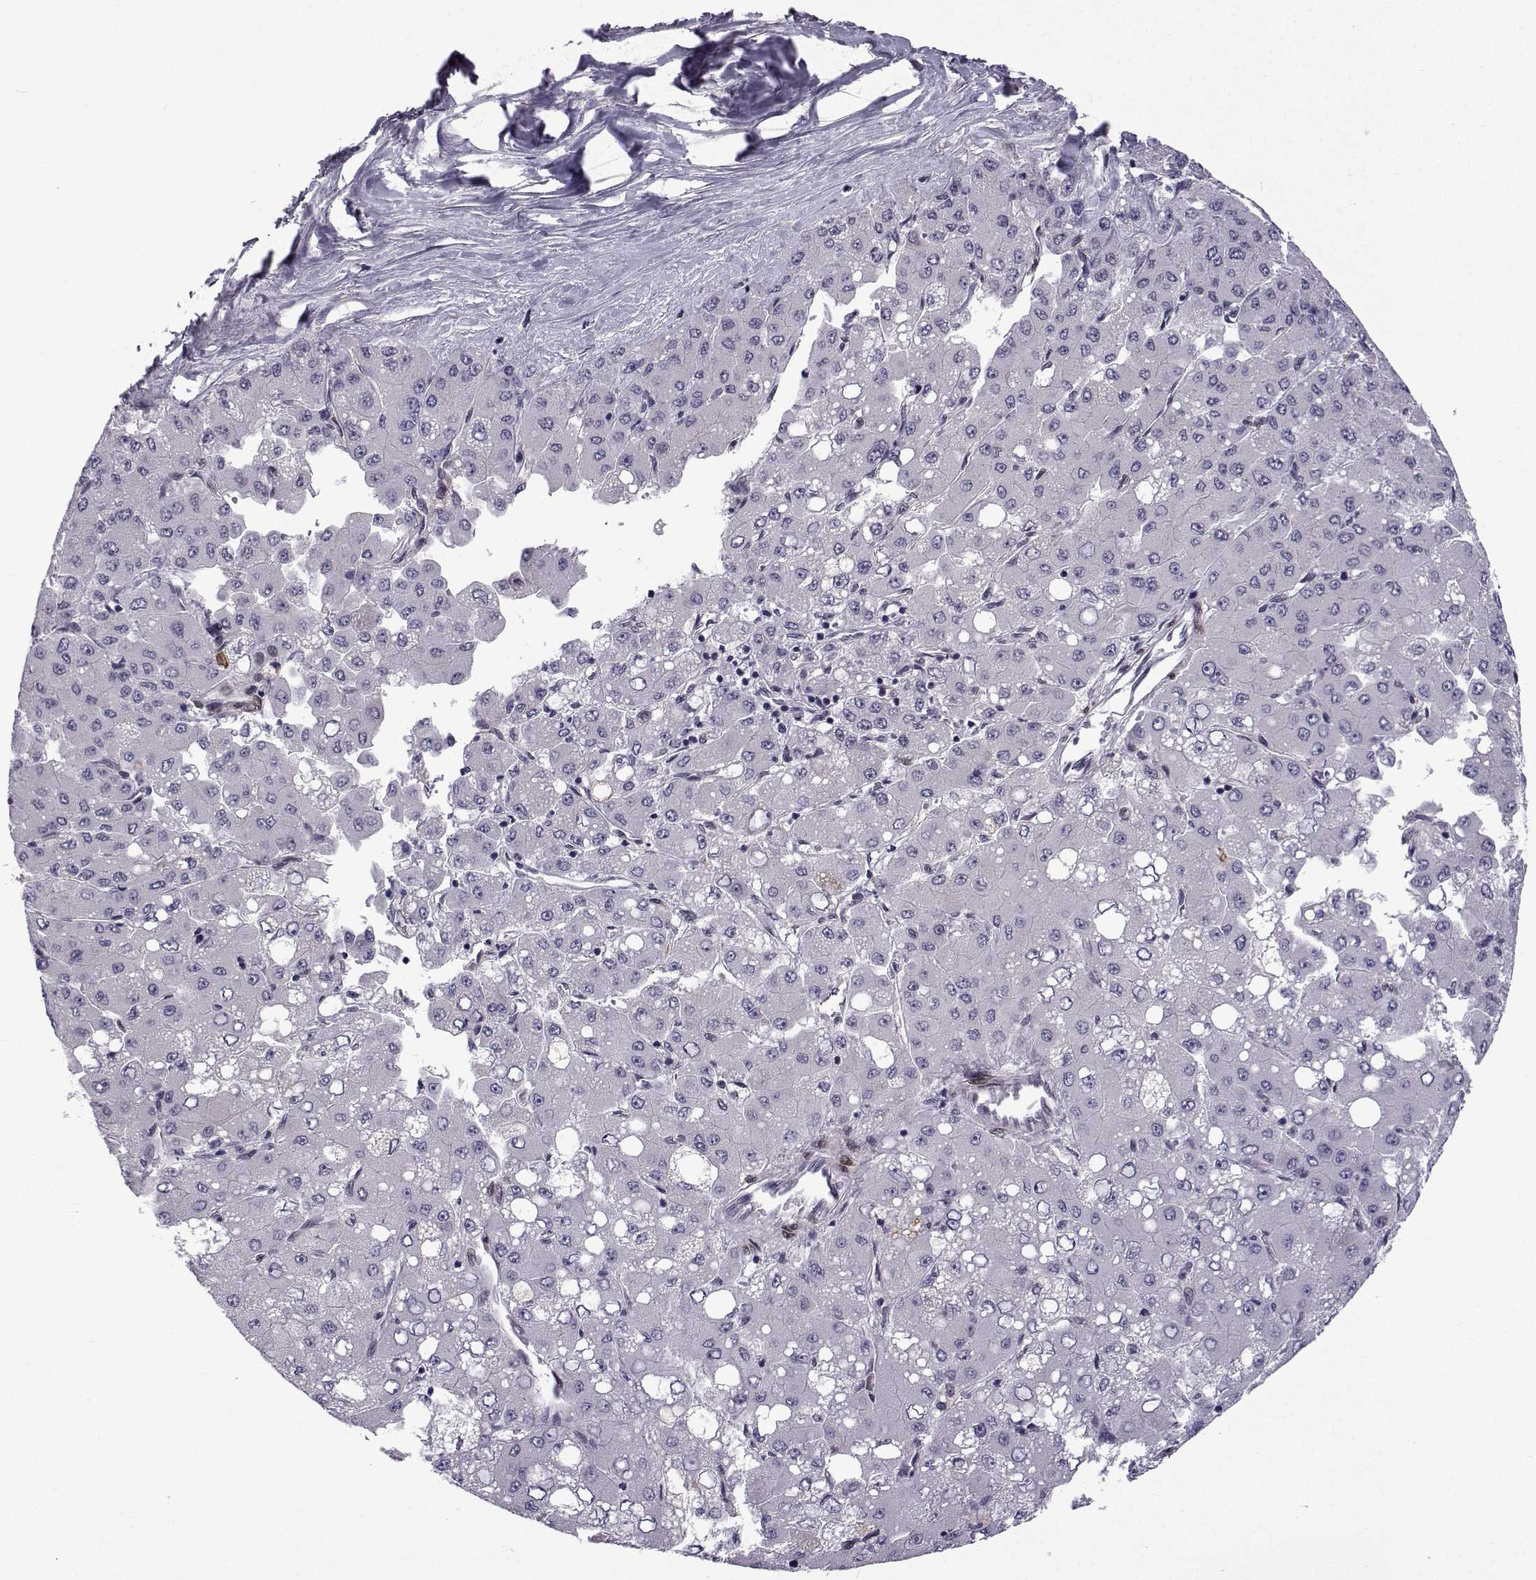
{"staining": {"intensity": "negative", "quantity": "none", "location": "none"}, "tissue": "liver cancer", "cell_type": "Tumor cells", "image_type": "cancer", "snomed": [{"axis": "morphology", "description": "Carcinoma, Hepatocellular, NOS"}, {"axis": "topography", "description": "Liver"}], "caption": "An IHC image of liver cancer (hepatocellular carcinoma) is shown. There is no staining in tumor cells of liver cancer (hepatocellular carcinoma).", "gene": "RBM24", "patient": {"sex": "male", "age": 40}}